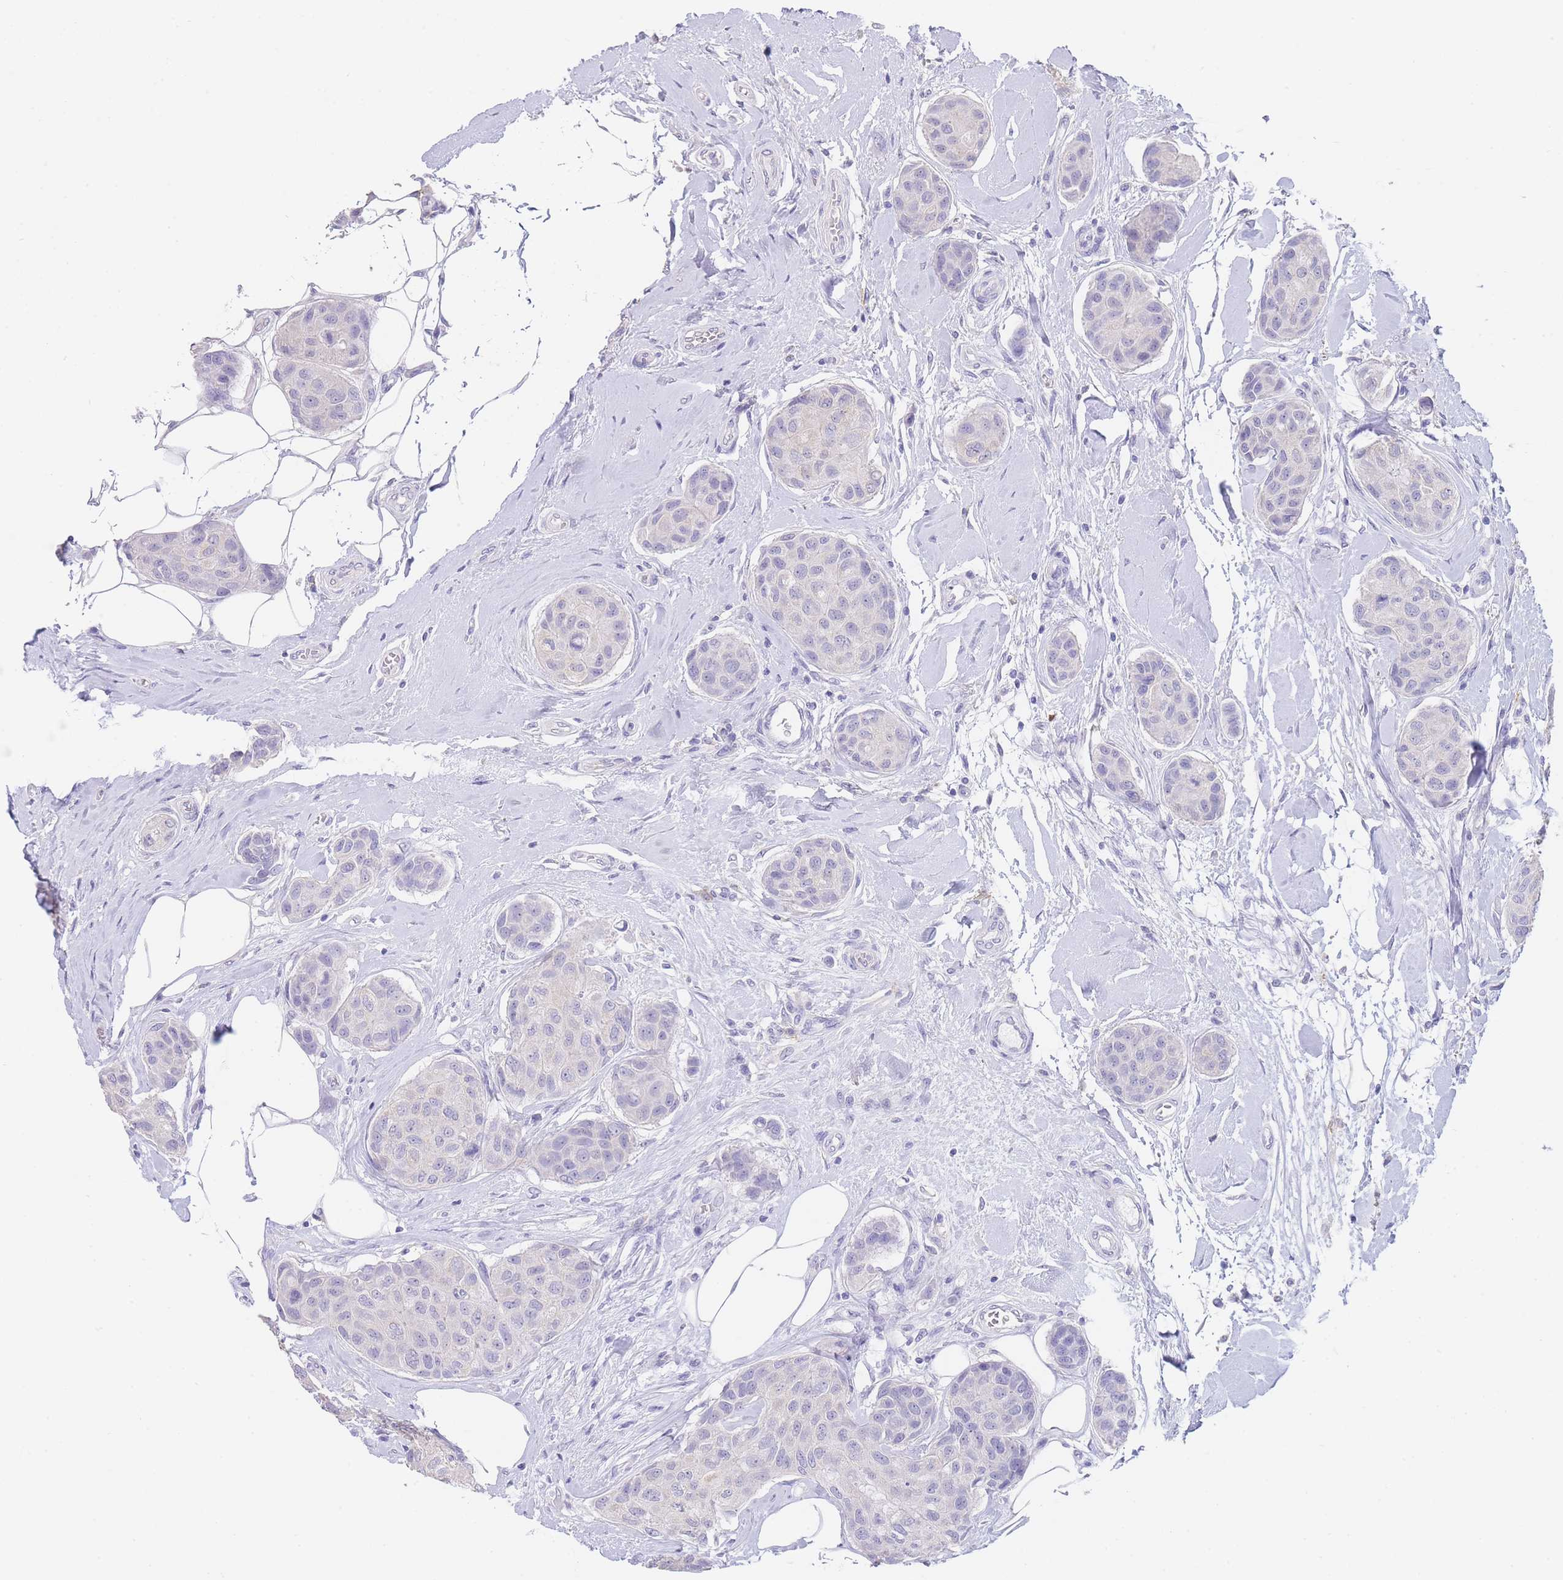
{"staining": {"intensity": "negative", "quantity": "none", "location": "none"}, "tissue": "breast cancer", "cell_type": "Tumor cells", "image_type": "cancer", "snomed": [{"axis": "morphology", "description": "Duct carcinoma"}, {"axis": "topography", "description": "Breast"}, {"axis": "topography", "description": "Lymph node"}], "caption": "Tumor cells show no significant protein expression in breast cancer (invasive ductal carcinoma). The staining was performed using DAB to visualize the protein expression in brown, while the nuclei were stained in blue with hematoxylin (Magnification: 20x).", "gene": "CD37", "patient": {"sex": "female", "age": 80}}